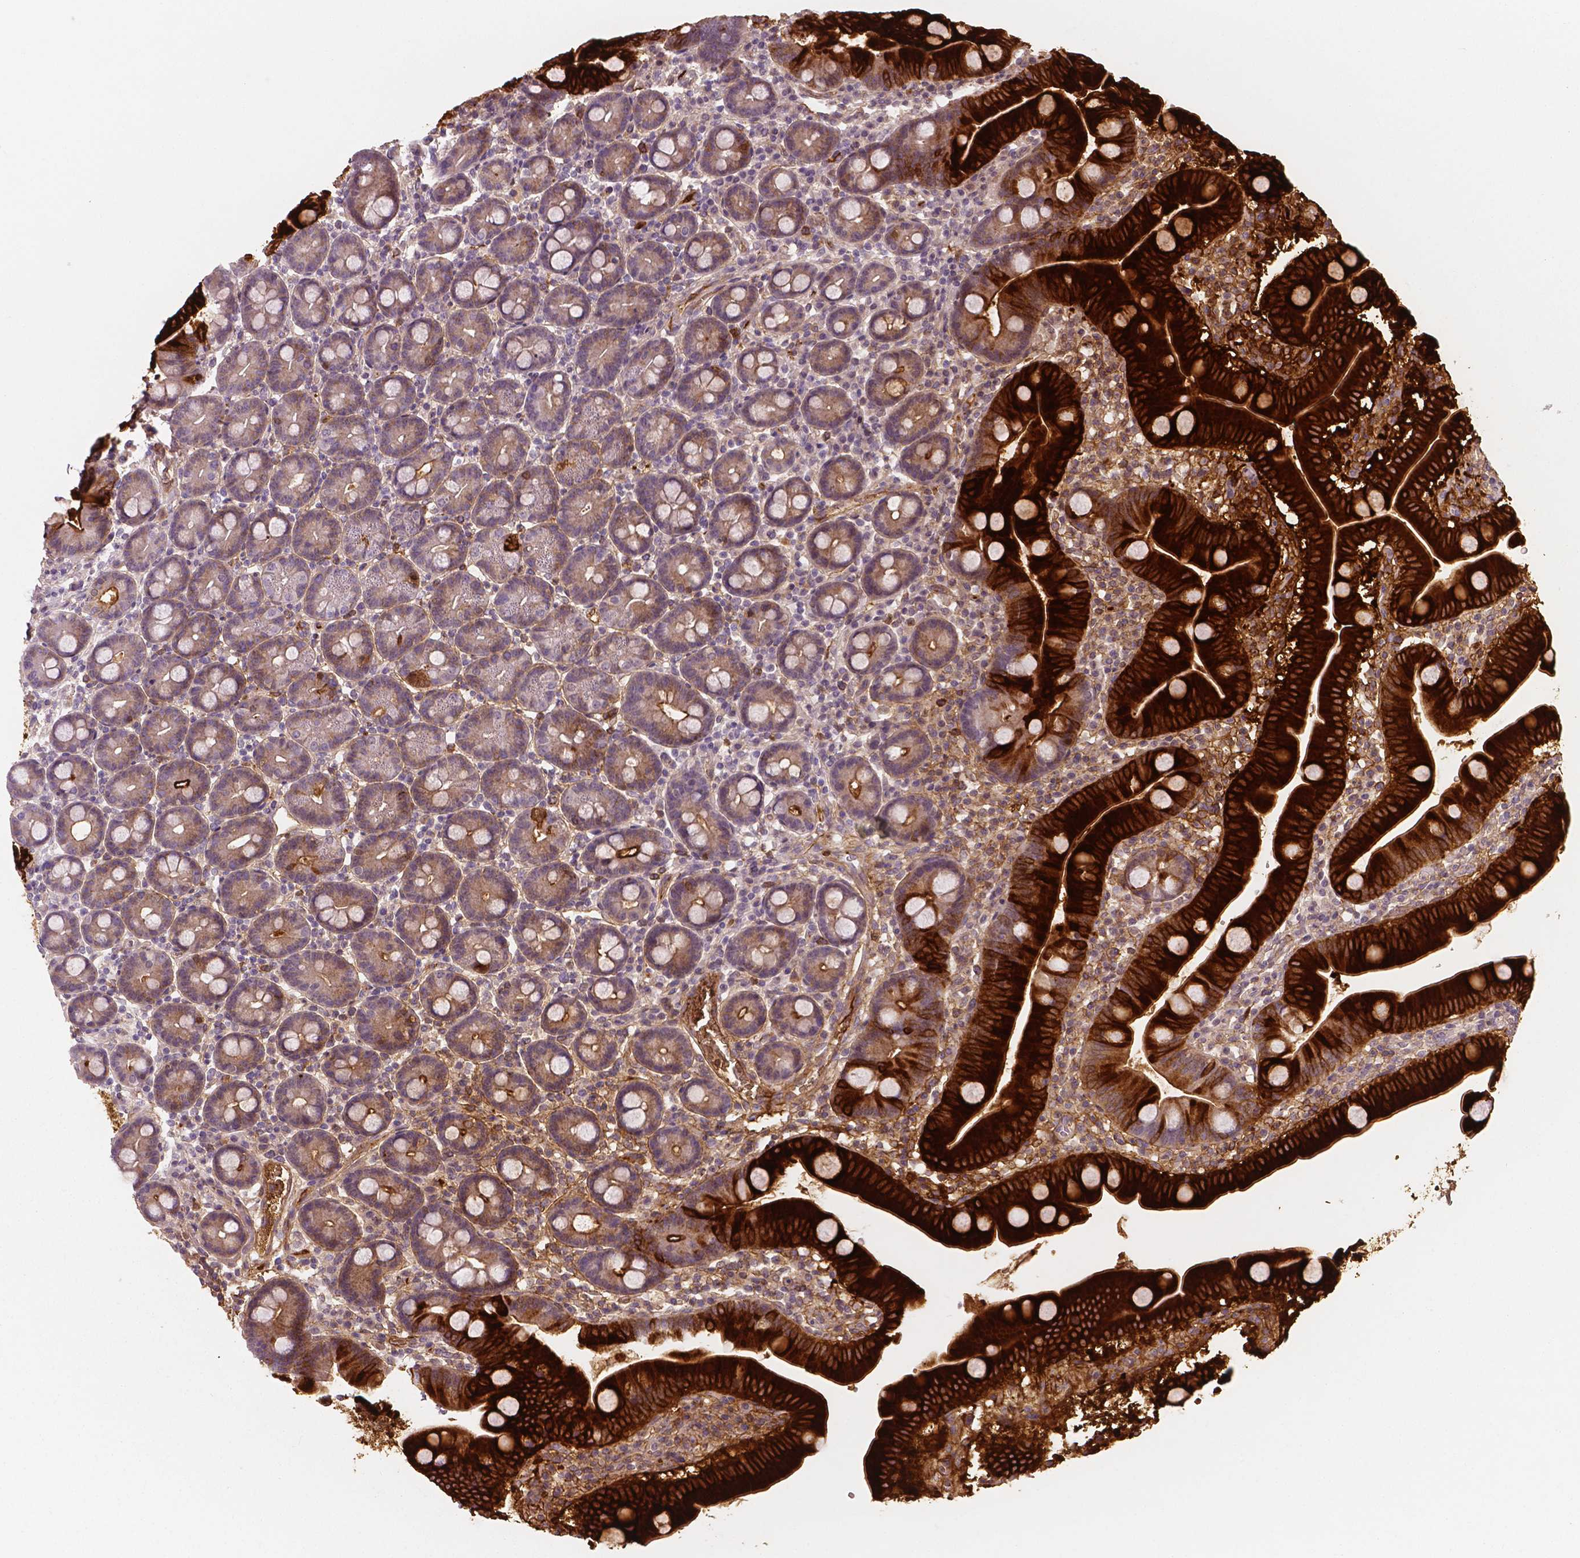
{"staining": {"intensity": "strong", "quantity": "25%-75%", "location": "cytoplasmic/membranous"}, "tissue": "duodenum", "cell_type": "Glandular cells", "image_type": "normal", "snomed": [{"axis": "morphology", "description": "Normal tissue, NOS"}, {"axis": "topography", "description": "Pancreas"}, {"axis": "topography", "description": "Duodenum"}], "caption": "Duodenum stained for a protein demonstrates strong cytoplasmic/membranous positivity in glandular cells. (Brightfield microscopy of DAB IHC at high magnification).", "gene": "APOA4", "patient": {"sex": "male", "age": 59}}